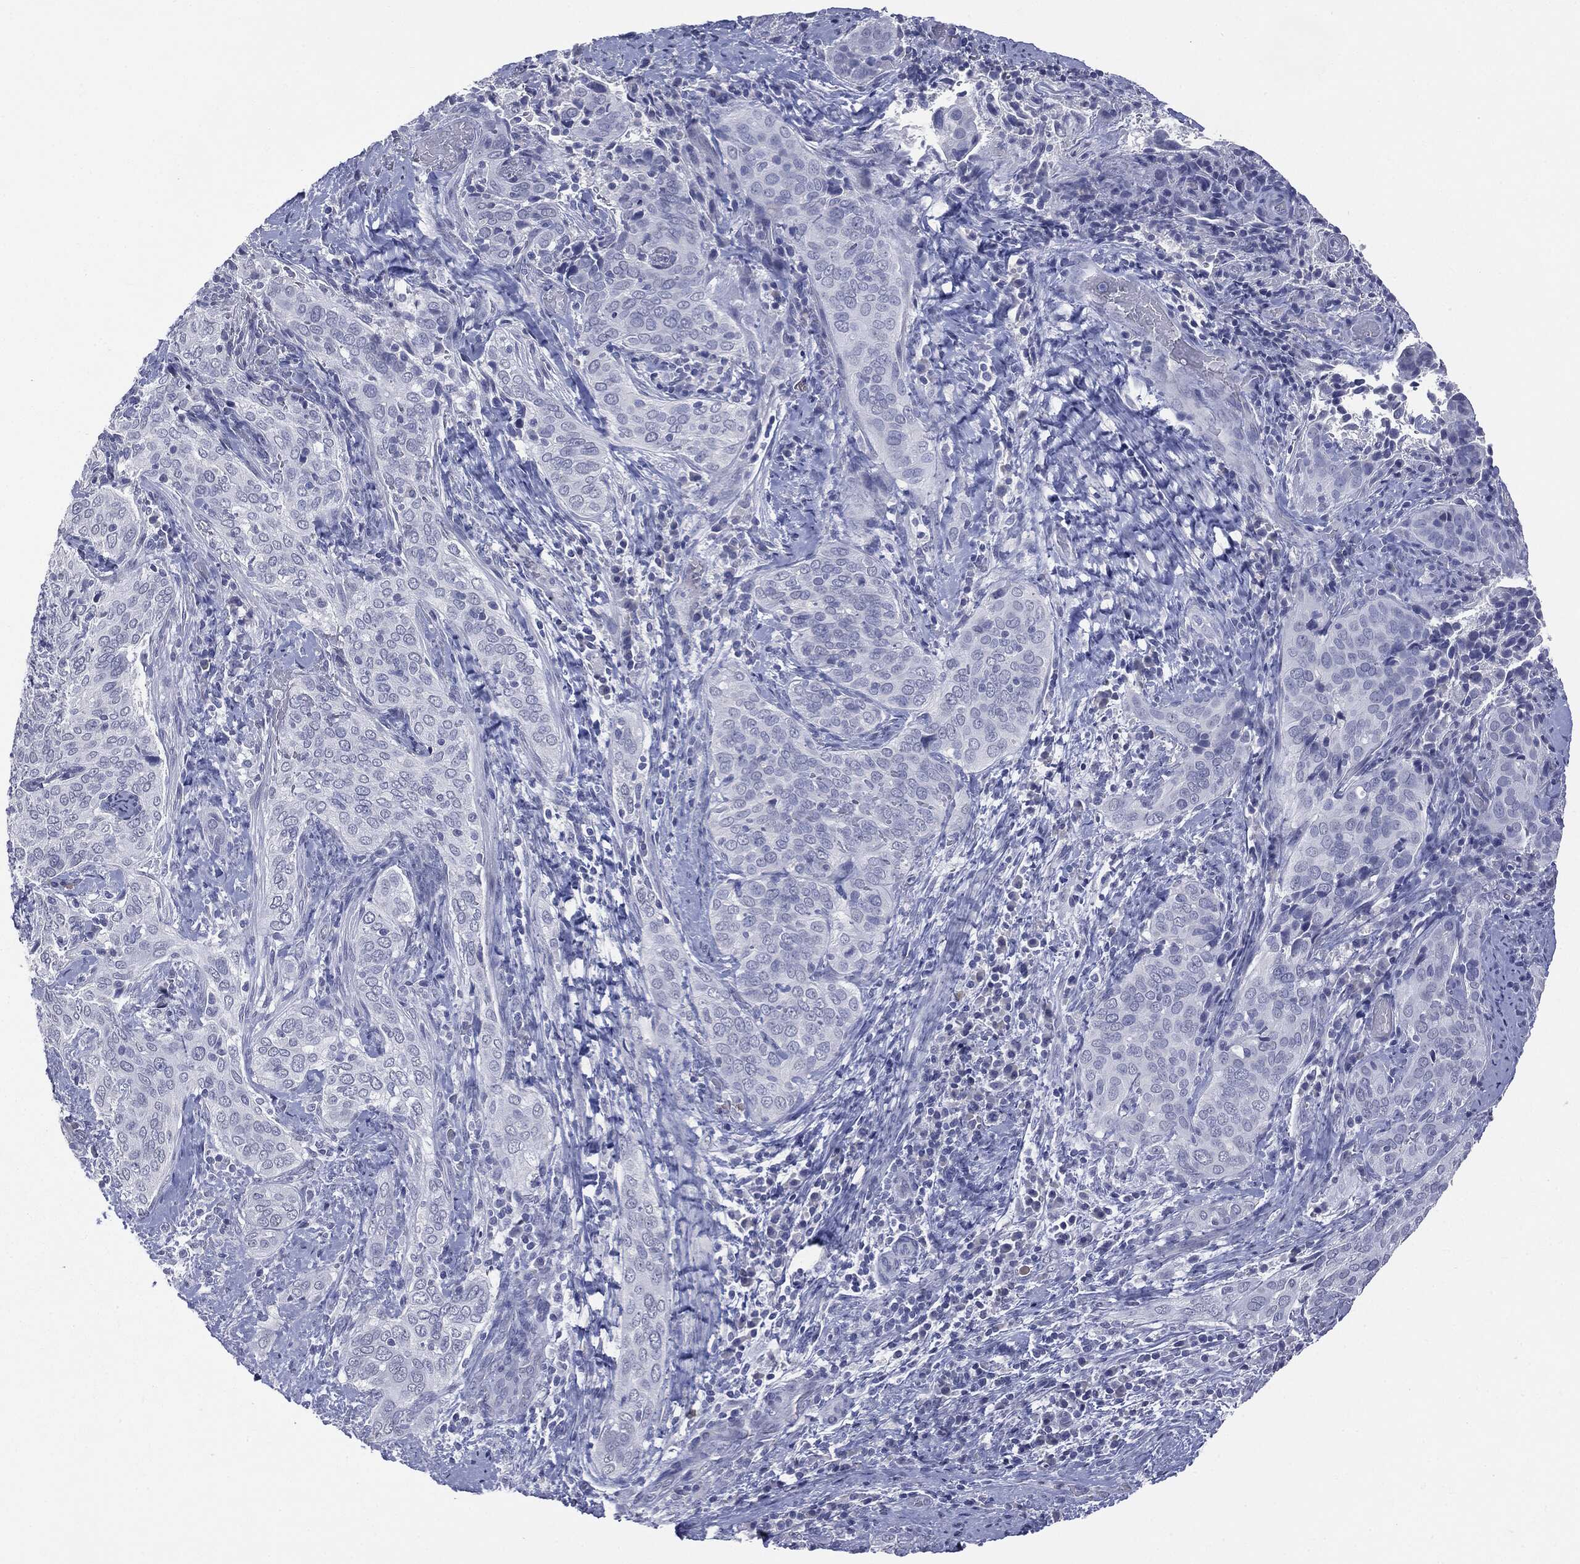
{"staining": {"intensity": "negative", "quantity": "none", "location": "none"}, "tissue": "cervical cancer", "cell_type": "Tumor cells", "image_type": "cancer", "snomed": [{"axis": "morphology", "description": "Squamous cell carcinoma, NOS"}, {"axis": "topography", "description": "Cervix"}], "caption": "High power microscopy micrograph of an immunohistochemistry (IHC) image of squamous cell carcinoma (cervical), revealing no significant staining in tumor cells. (DAB (3,3'-diaminobenzidine) immunohistochemistry with hematoxylin counter stain).", "gene": "TSHB", "patient": {"sex": "female", "age": 38}}